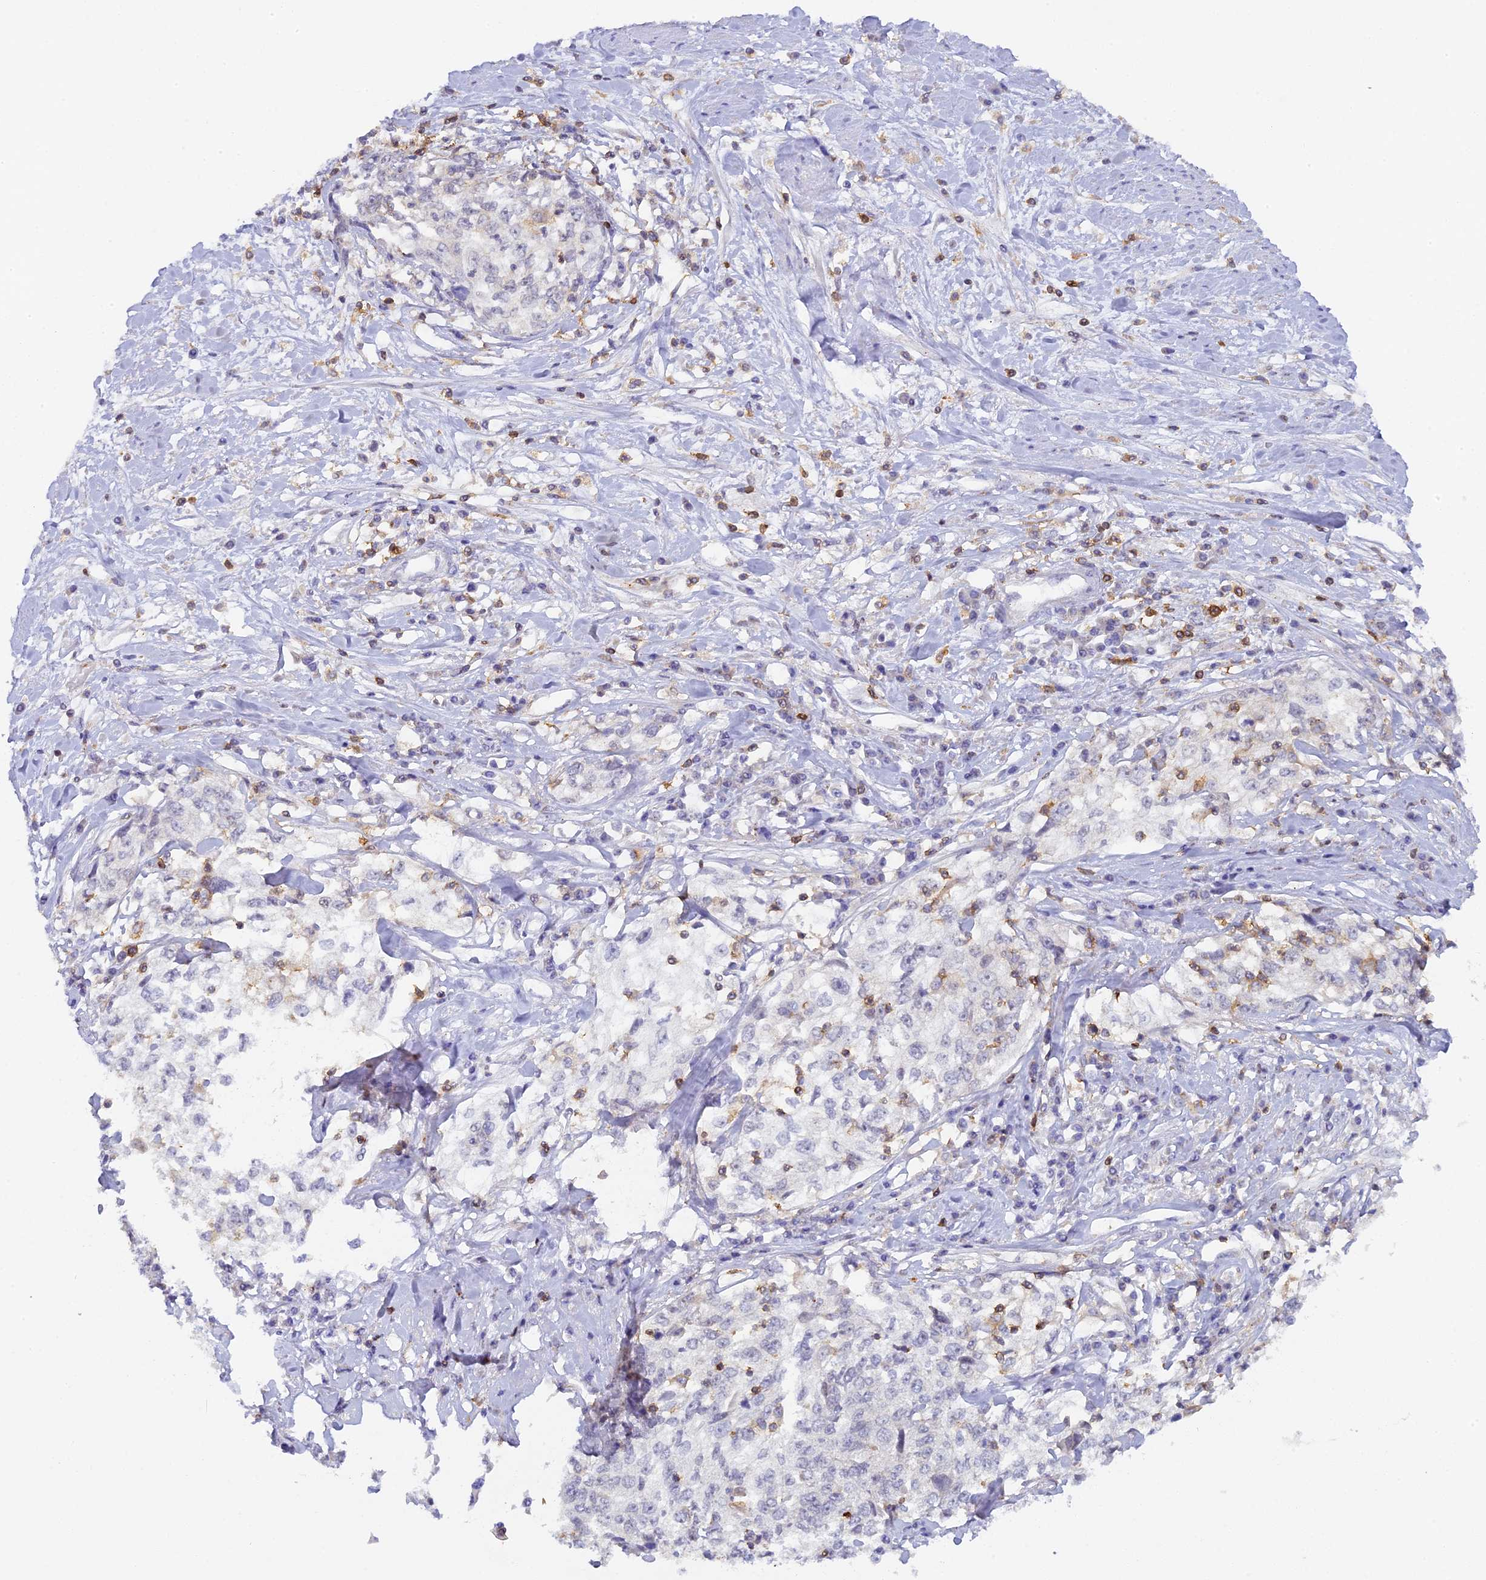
{"staining": {"intensity": "negative", "quantity": "none", "location": "none"}, "tissue": "cervical cancer", "cell_type": "Tumor cells", "image_type": "cancer", "snomed": [{"axis": "morphology", "description": "Squamous cell carcinoma, NOS"}, {"axis": "topography", "description": "Cervix"}], "caption": "The micrograph displays no significant expression in tumor cells of cervical squamous cell carcinoma.", "gene": "FYB1", "patient": {"sex": "female", "age": 57}}